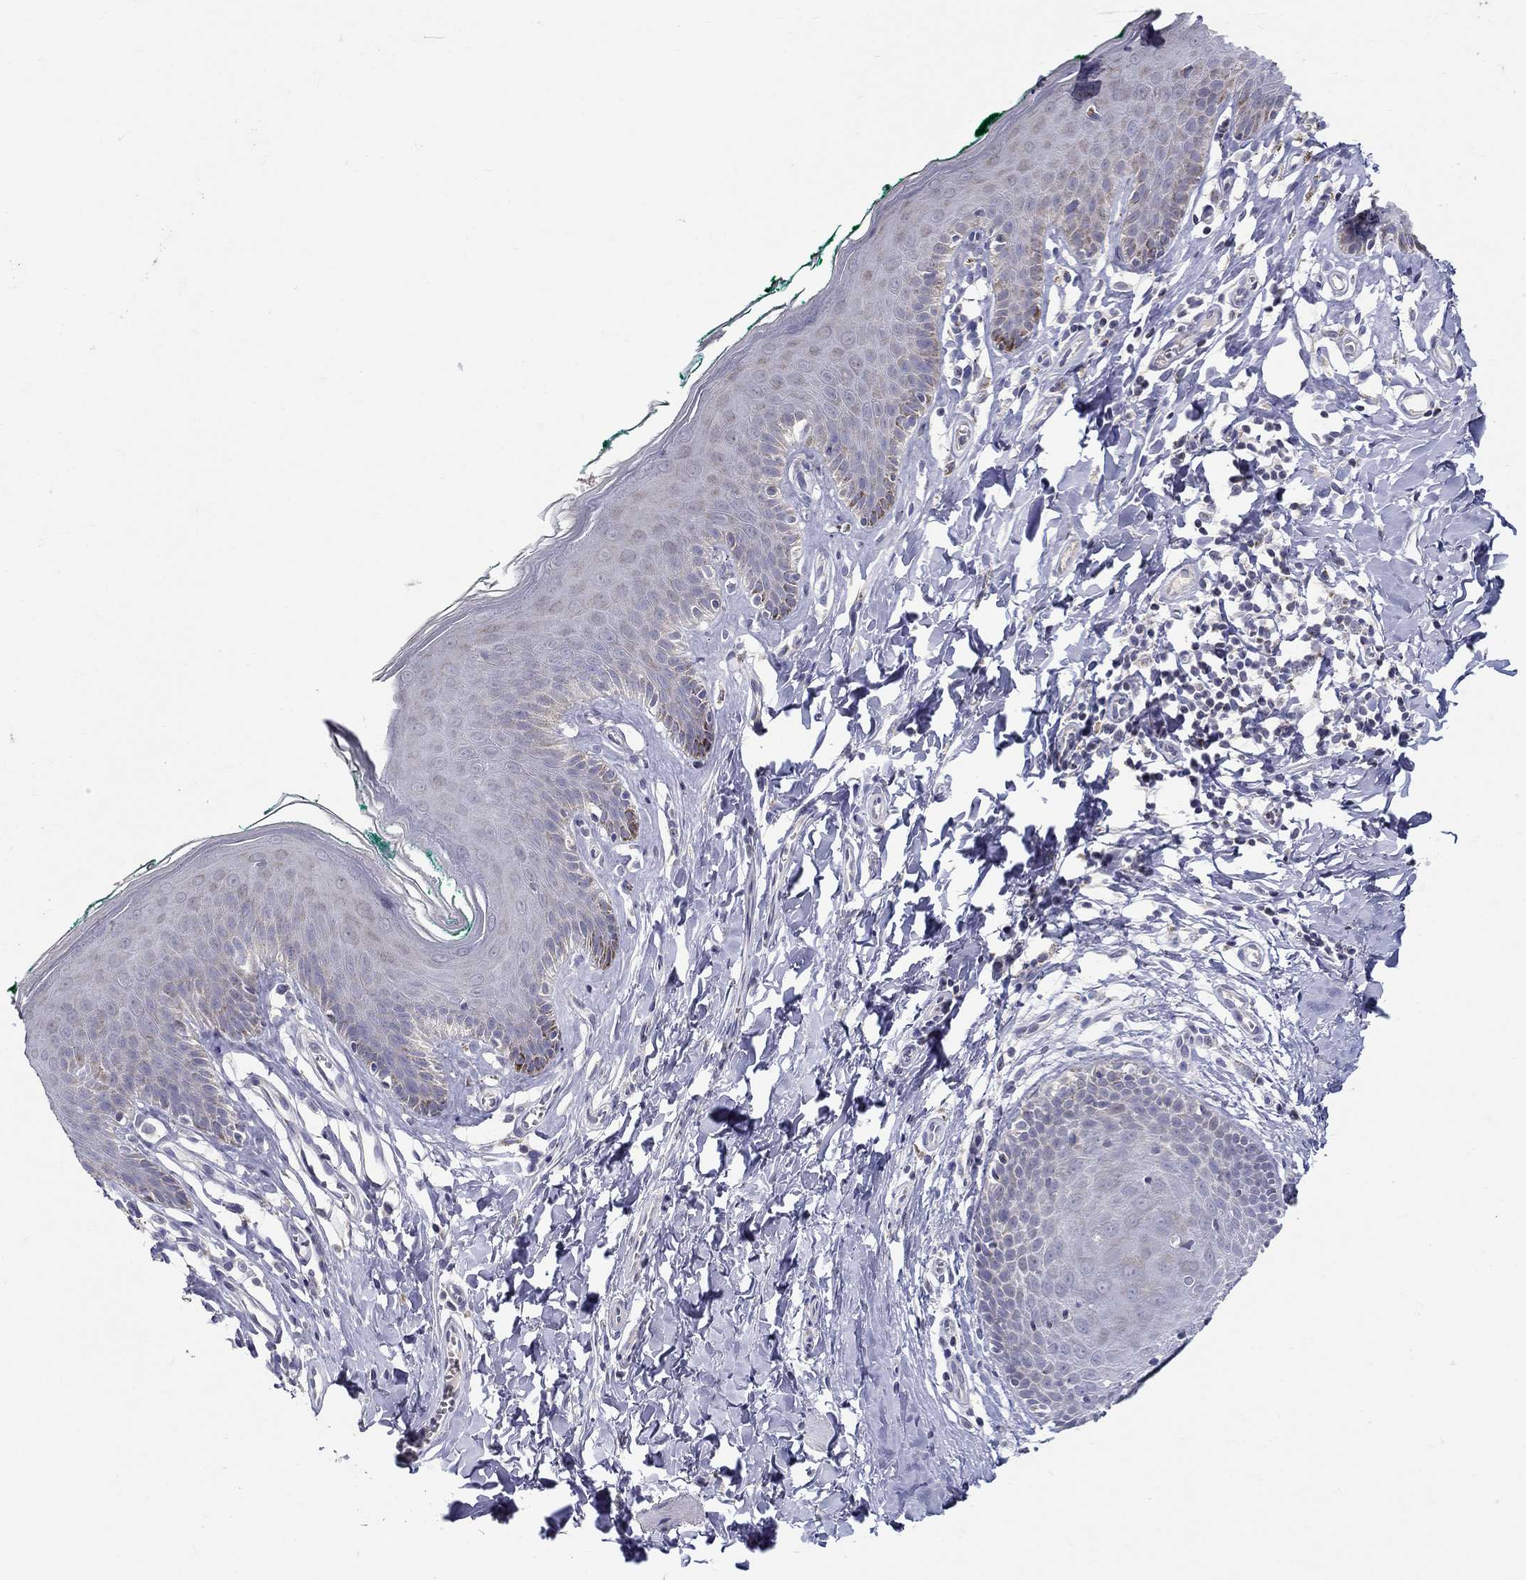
{"staining": {"intensity": "negative", "quantity": "none", "location": "none"}, "tissue": "skin", "cell_type": "Epidermal cells", "image_type": "normal", "snomed": [{"axis": "morphology", "description": "Normal tissue, NOS"}, {"axis": "topography", "description": "Vulva"}], "caption": "A histopathology image of skin stained for a protein demonstrates no brown staining in epidermal cells. The staining is performed using DAB (3,3'-diaminobenzidine) brown chromogen with nuclei counter-stained in using hematoxylin.", "gene": "HMX2", "patient": {"sex": "female", "age": 66}}